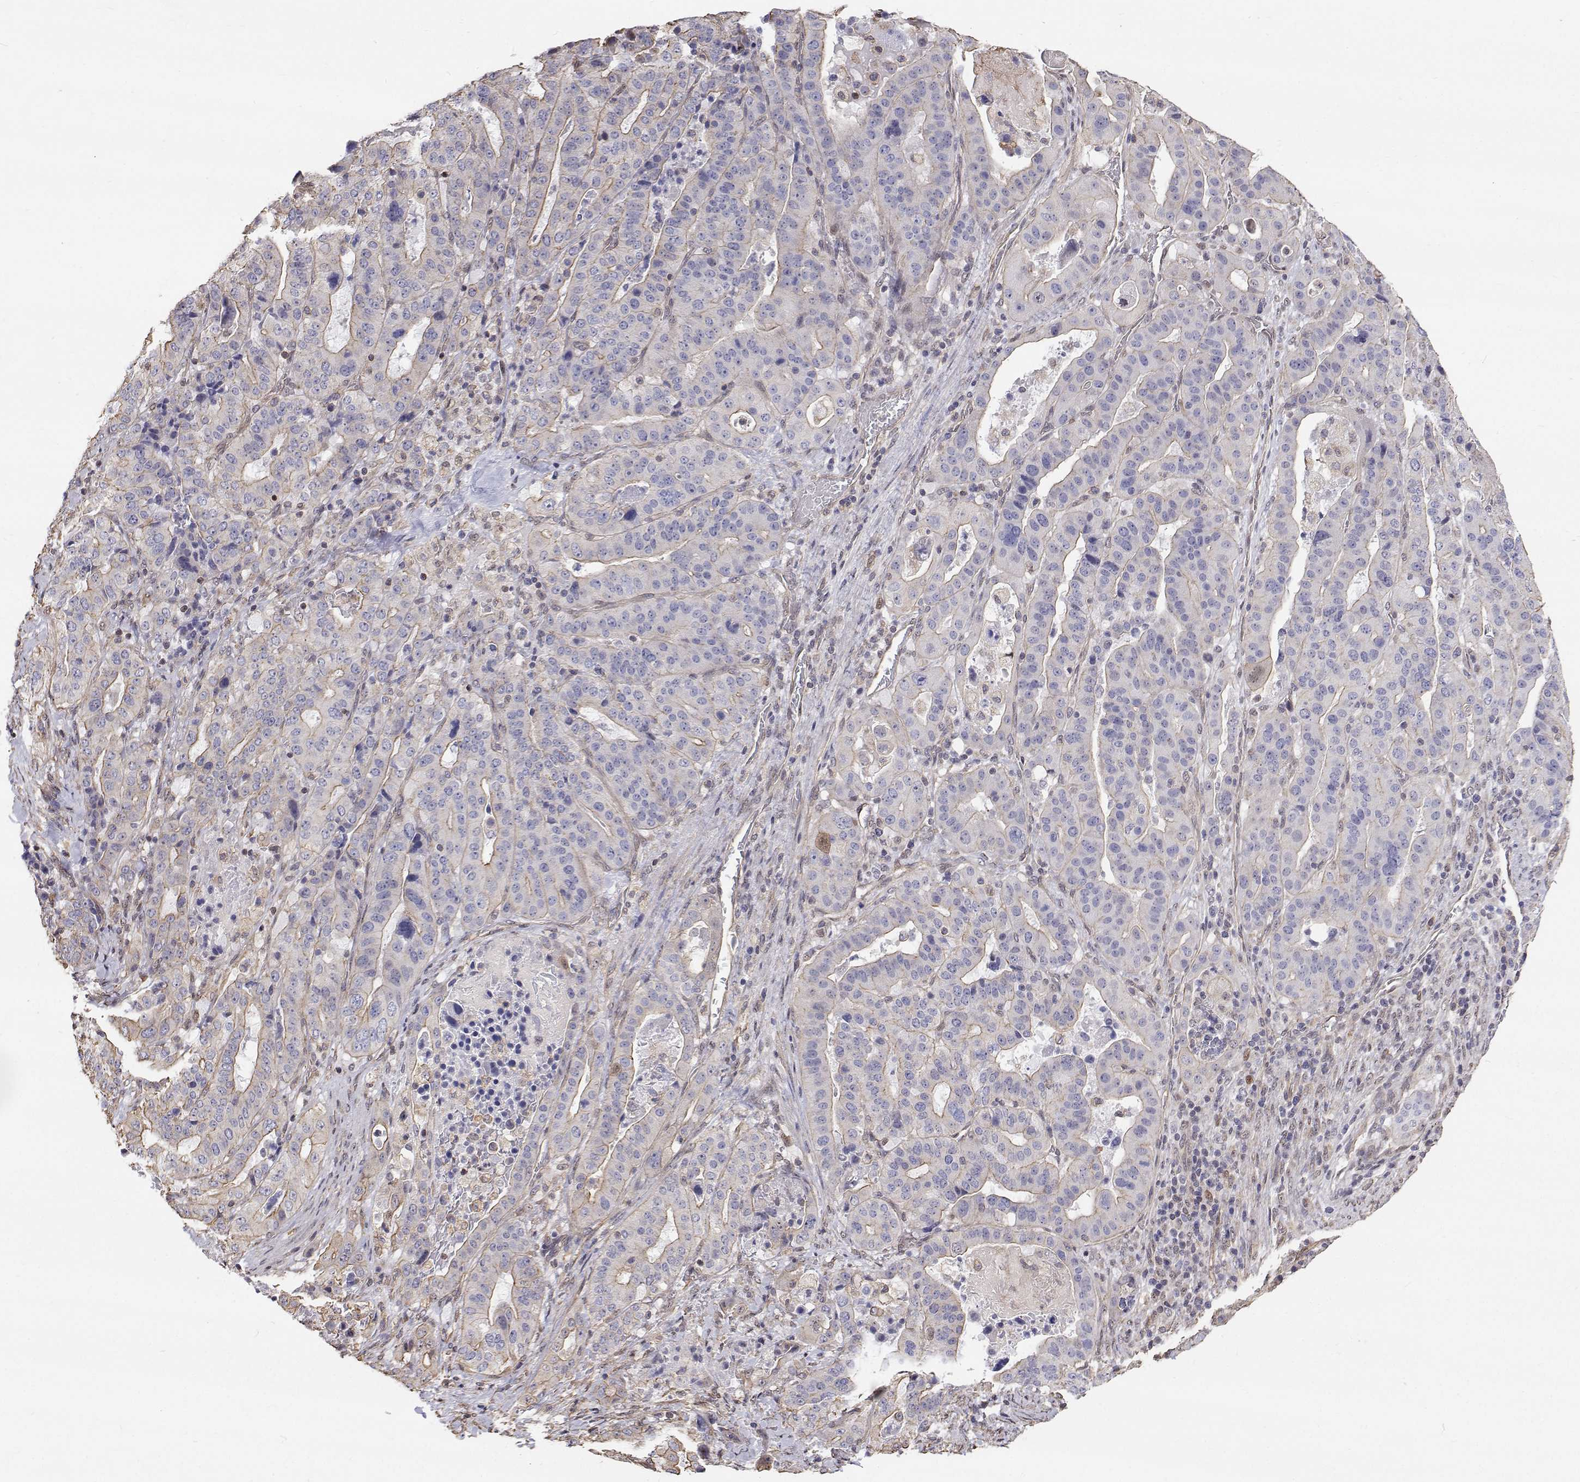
{"staining": {"intensity": "negative", "quantity": "none", "location": "none"}, "tissue": "stomach cancer", "cell_type": "Tumor cells", "image_type": "cancer", "snomed": [{"axis": "morphology", "description": "Adenocarcinoma, NOS"}, {"axis": "topography", "description": "Stomach"}], "caption": "Adenocarcinoma (stomach) stained for a protein using immunohistochemistry reveals no expression tumor cells.", "gene": "GSDMA", "patient": {"sex": "male", "age": 48}}